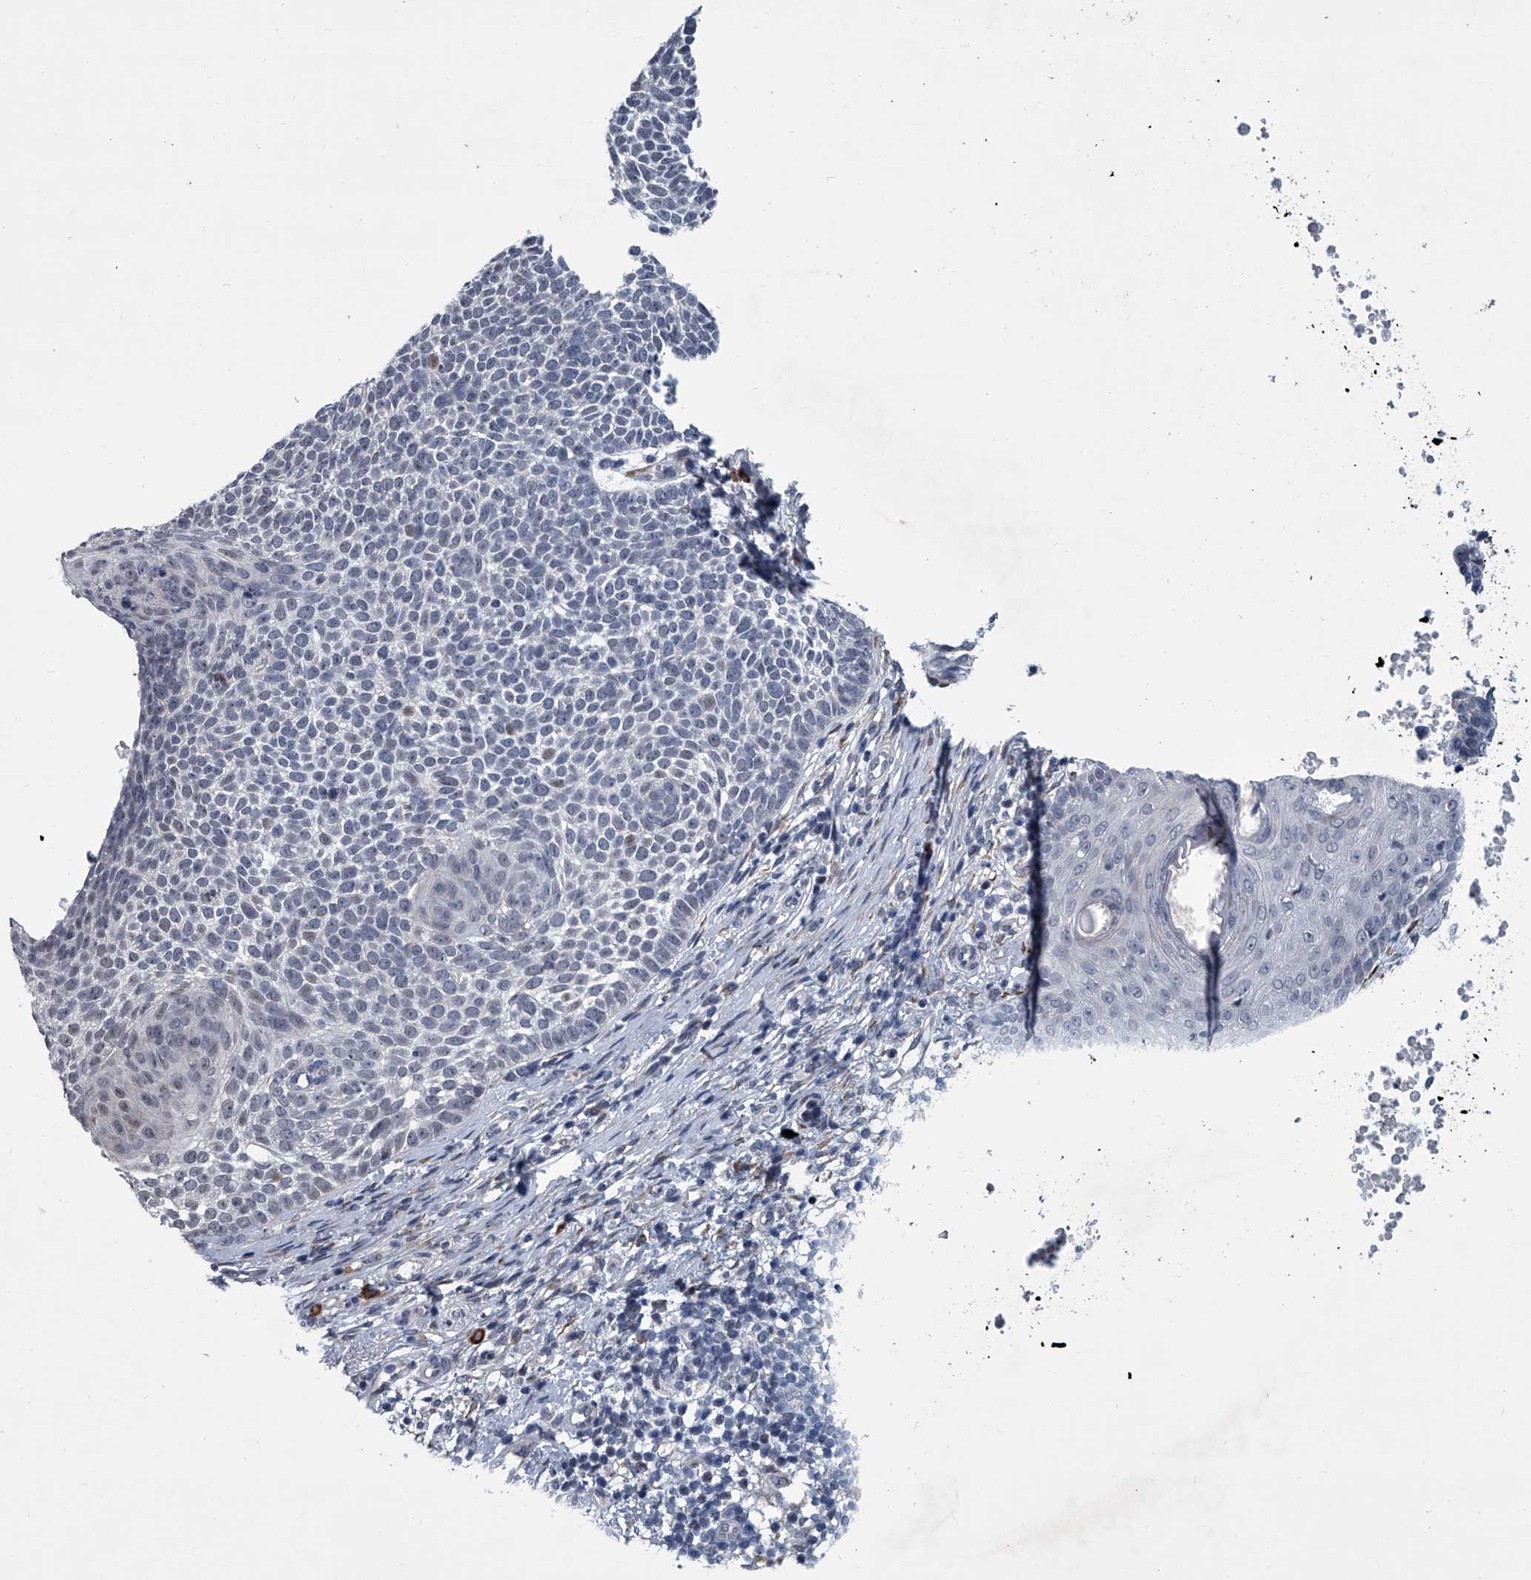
{"staining": {"intensity": "negative", "quantity": "none", "location": "none"}, "tissue": "skin cancer", "cell_type": "Tumor cells", "image_type": "cancer", "snomed": [{"axis": "morphology", "description": "Basal cell carcinoma"}, {"axis": "topography", "description": "Skin"}], "caption": "Immunohistochemistry (IHC) of human basal cell carcinoma (skin) shows no expression in tumor cells.", "gene": "PPP2R5D", "patient": {"sex": "female", "age": 81}}